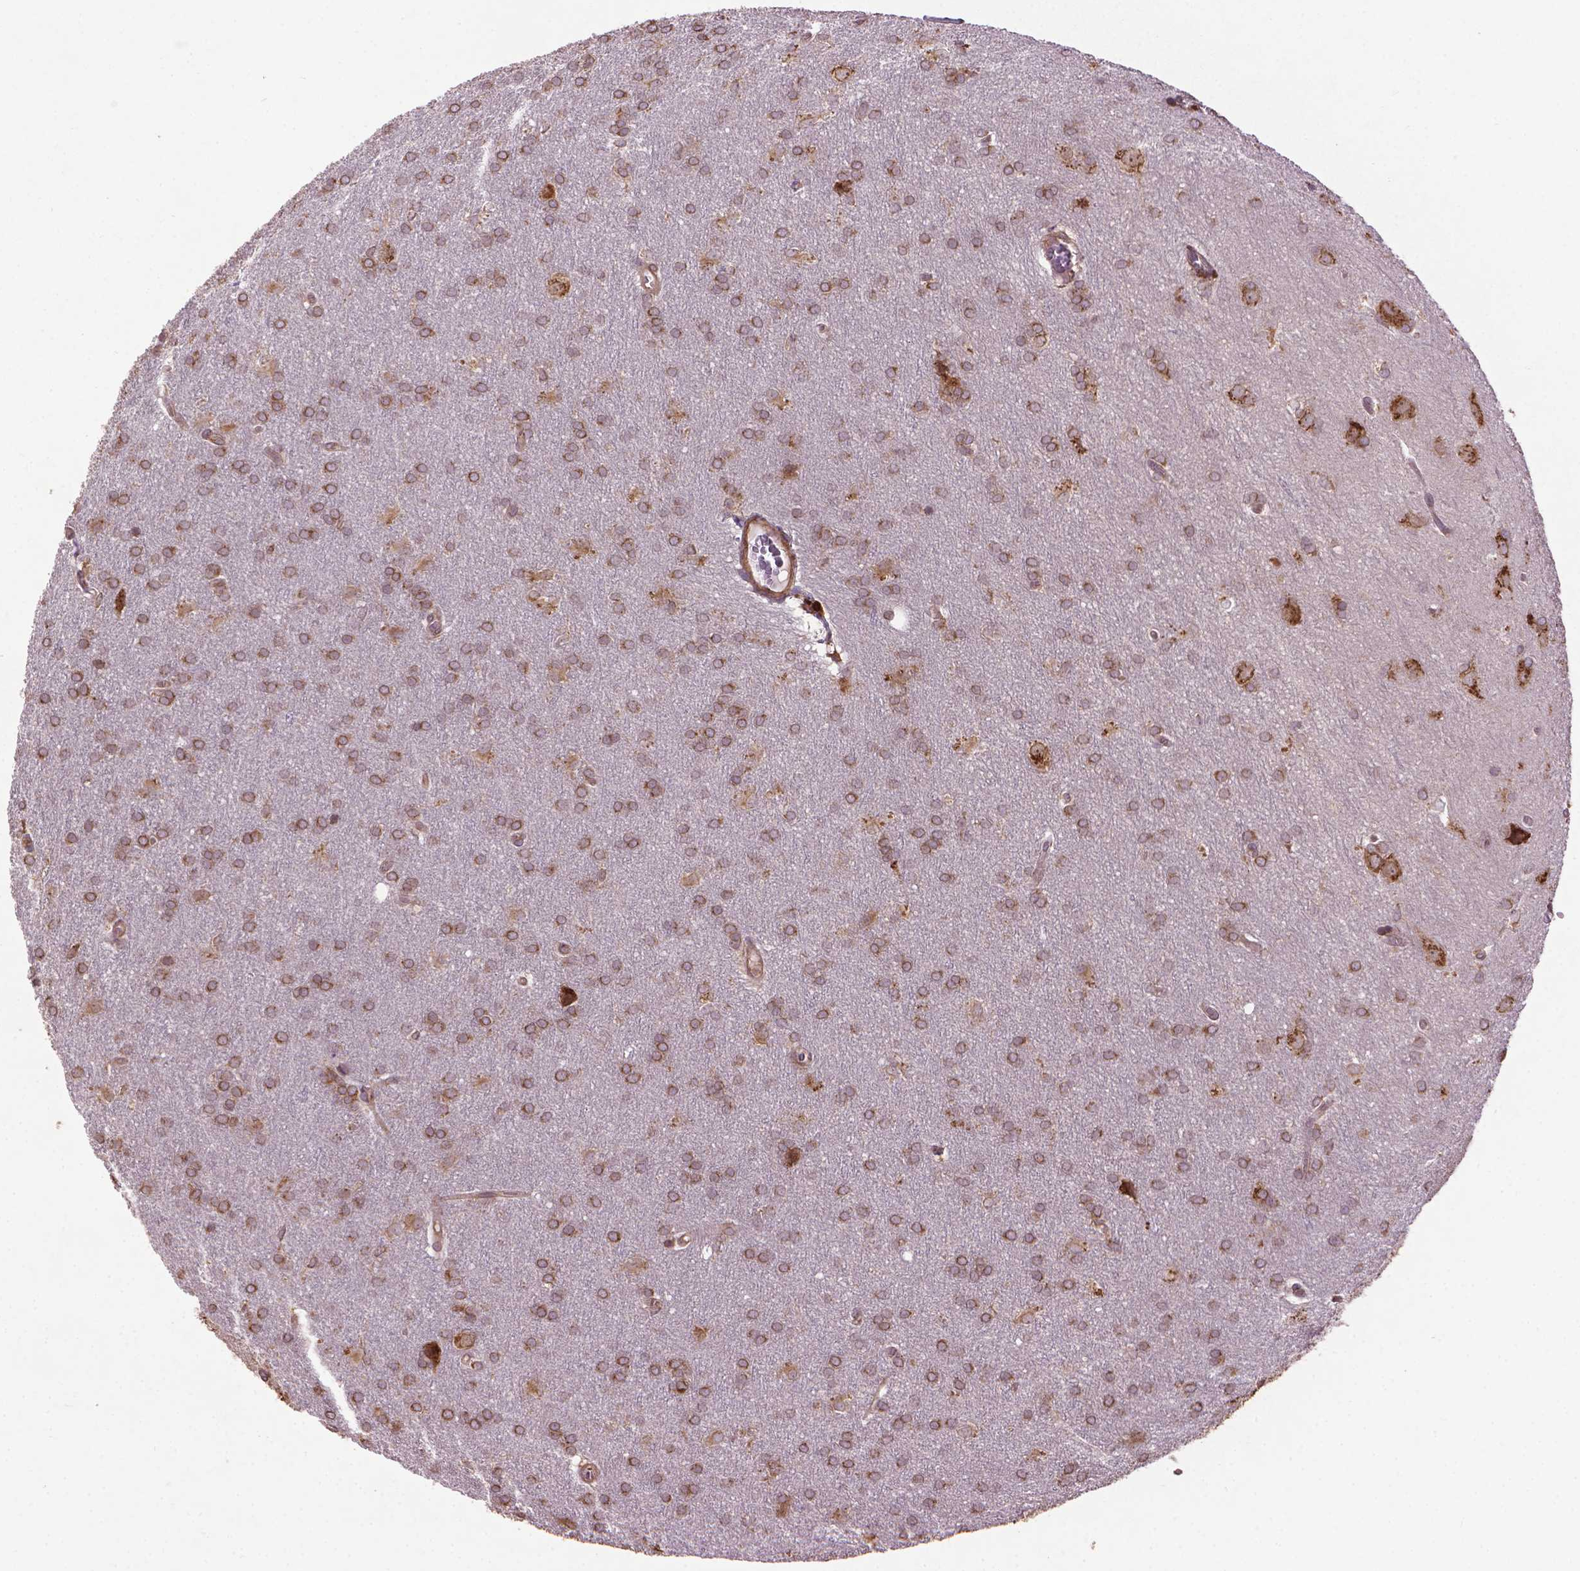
{"staining": {"intensity": "moderate", "quantity": ">75%", "location": "cytoplasmic/membranous"}, "tissue": "glioma", "cell_type": "Tumor cells", "image_type": "cancer", "snomed": [{"axis": "morphology", "description": "Glioma, malignant, Low grade"}, {"axis": "topography", "description": "Brain"}], "caption": "This is an image of immunohistochemistry (IHC) staining of glioma, which shows moderate staining in the cytoplasmic/membranous of tumor cells.", "gene": "GAS1", "patient": {"sex": "female", "age": 32}}